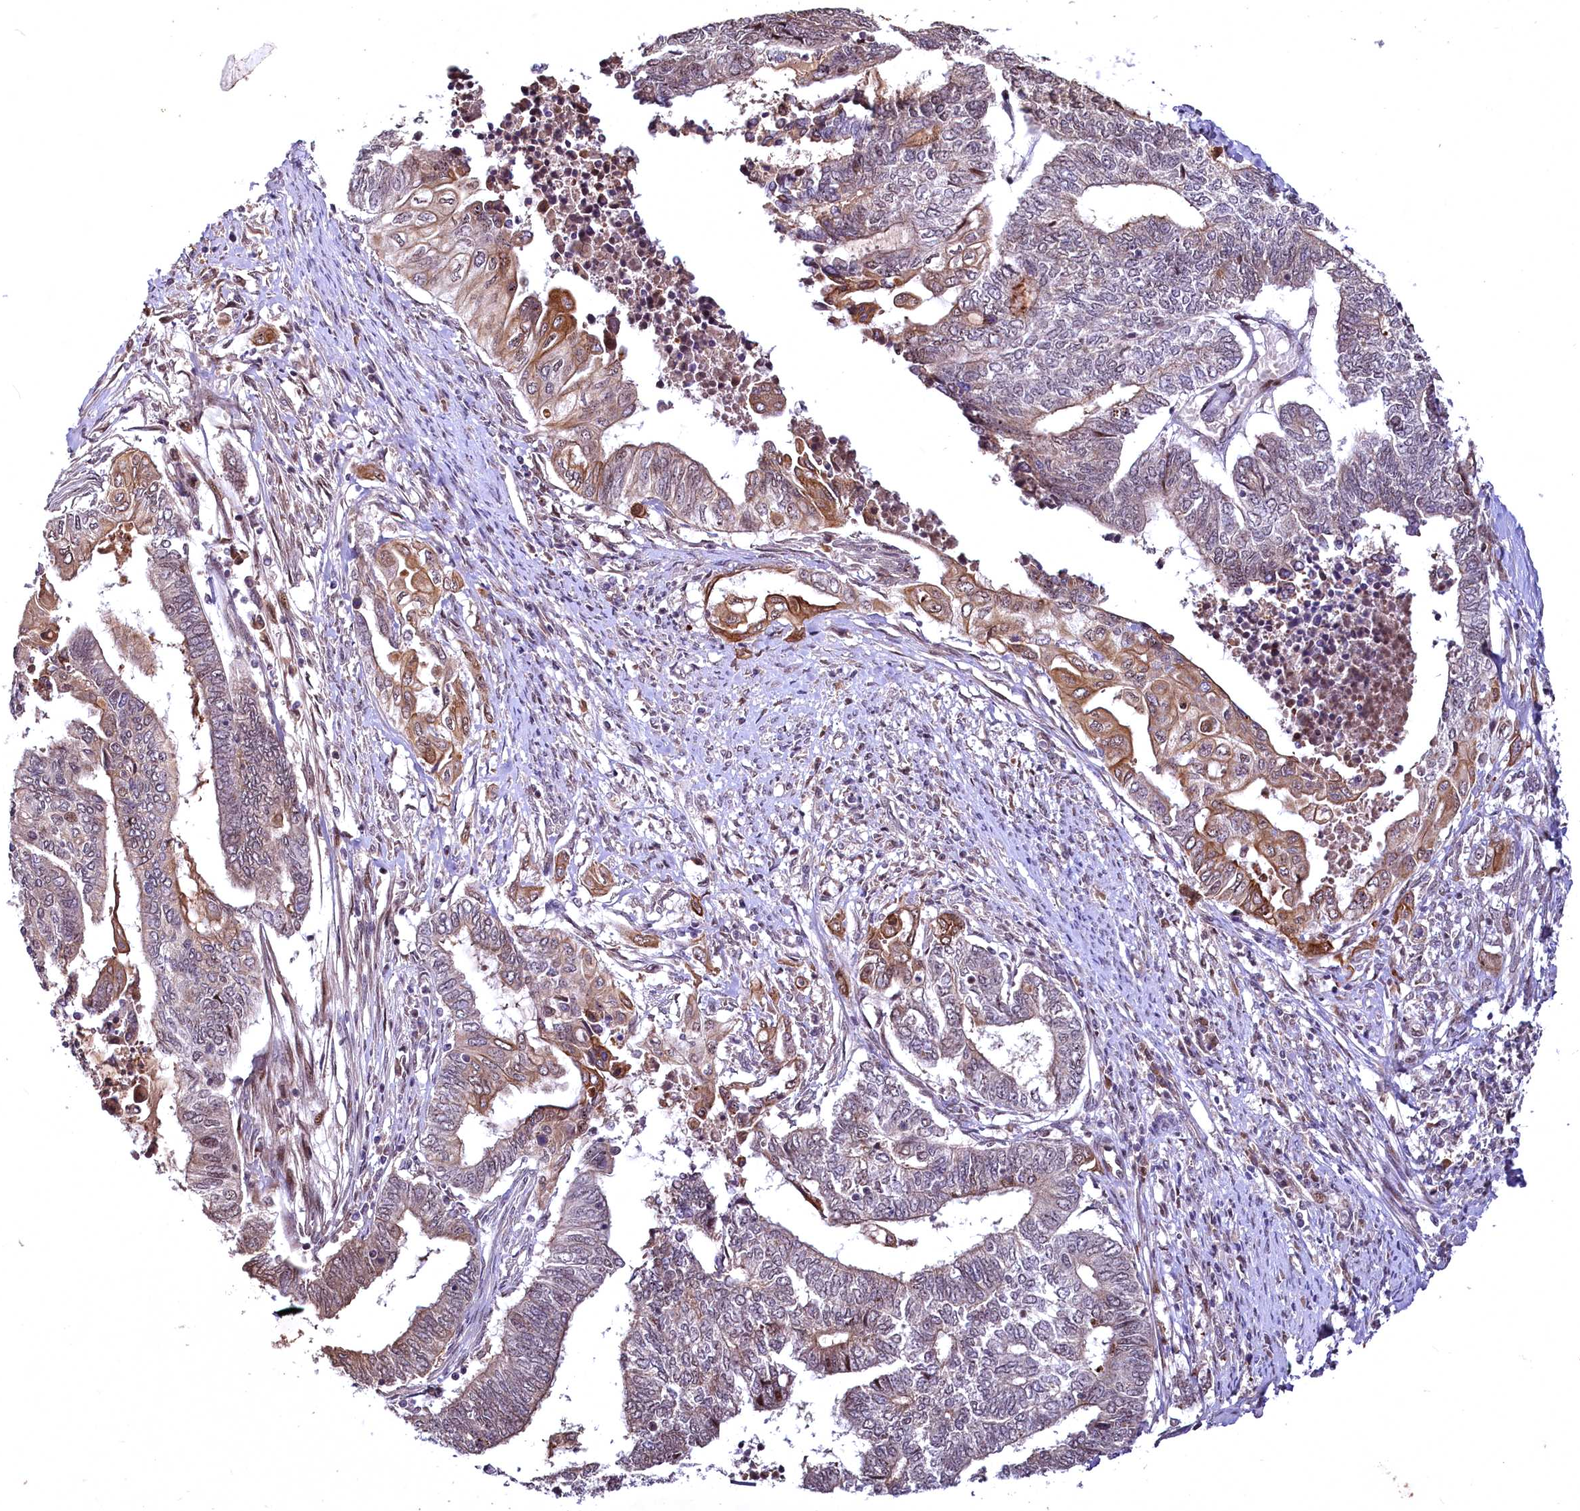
{"staining": {"intensity": "moderate", "quantity": "25%-75%", "location": "cytoplasmic/membranous"}, "tissue": "endometrial cancer", "cell_type": "Tumor cells", "image_type": "cancer", "snomed": [{"axis": "morphology", "description": "Adenocarcinoma, NOS"}, {"axis": "topography", "description": "Uterus"}, {"axis": "topography", "description": "Endometrium"}], "caption": "About 25%-75% of tumor cells in endometrial cancer (adenocarcinoma) demonstrate moderate cytoplasmic/membranous protein expression as visualized by brown immunohistochemical staining.", "gene": "N4BP2L1", "patient": {"sex": "female", "age": 70}}